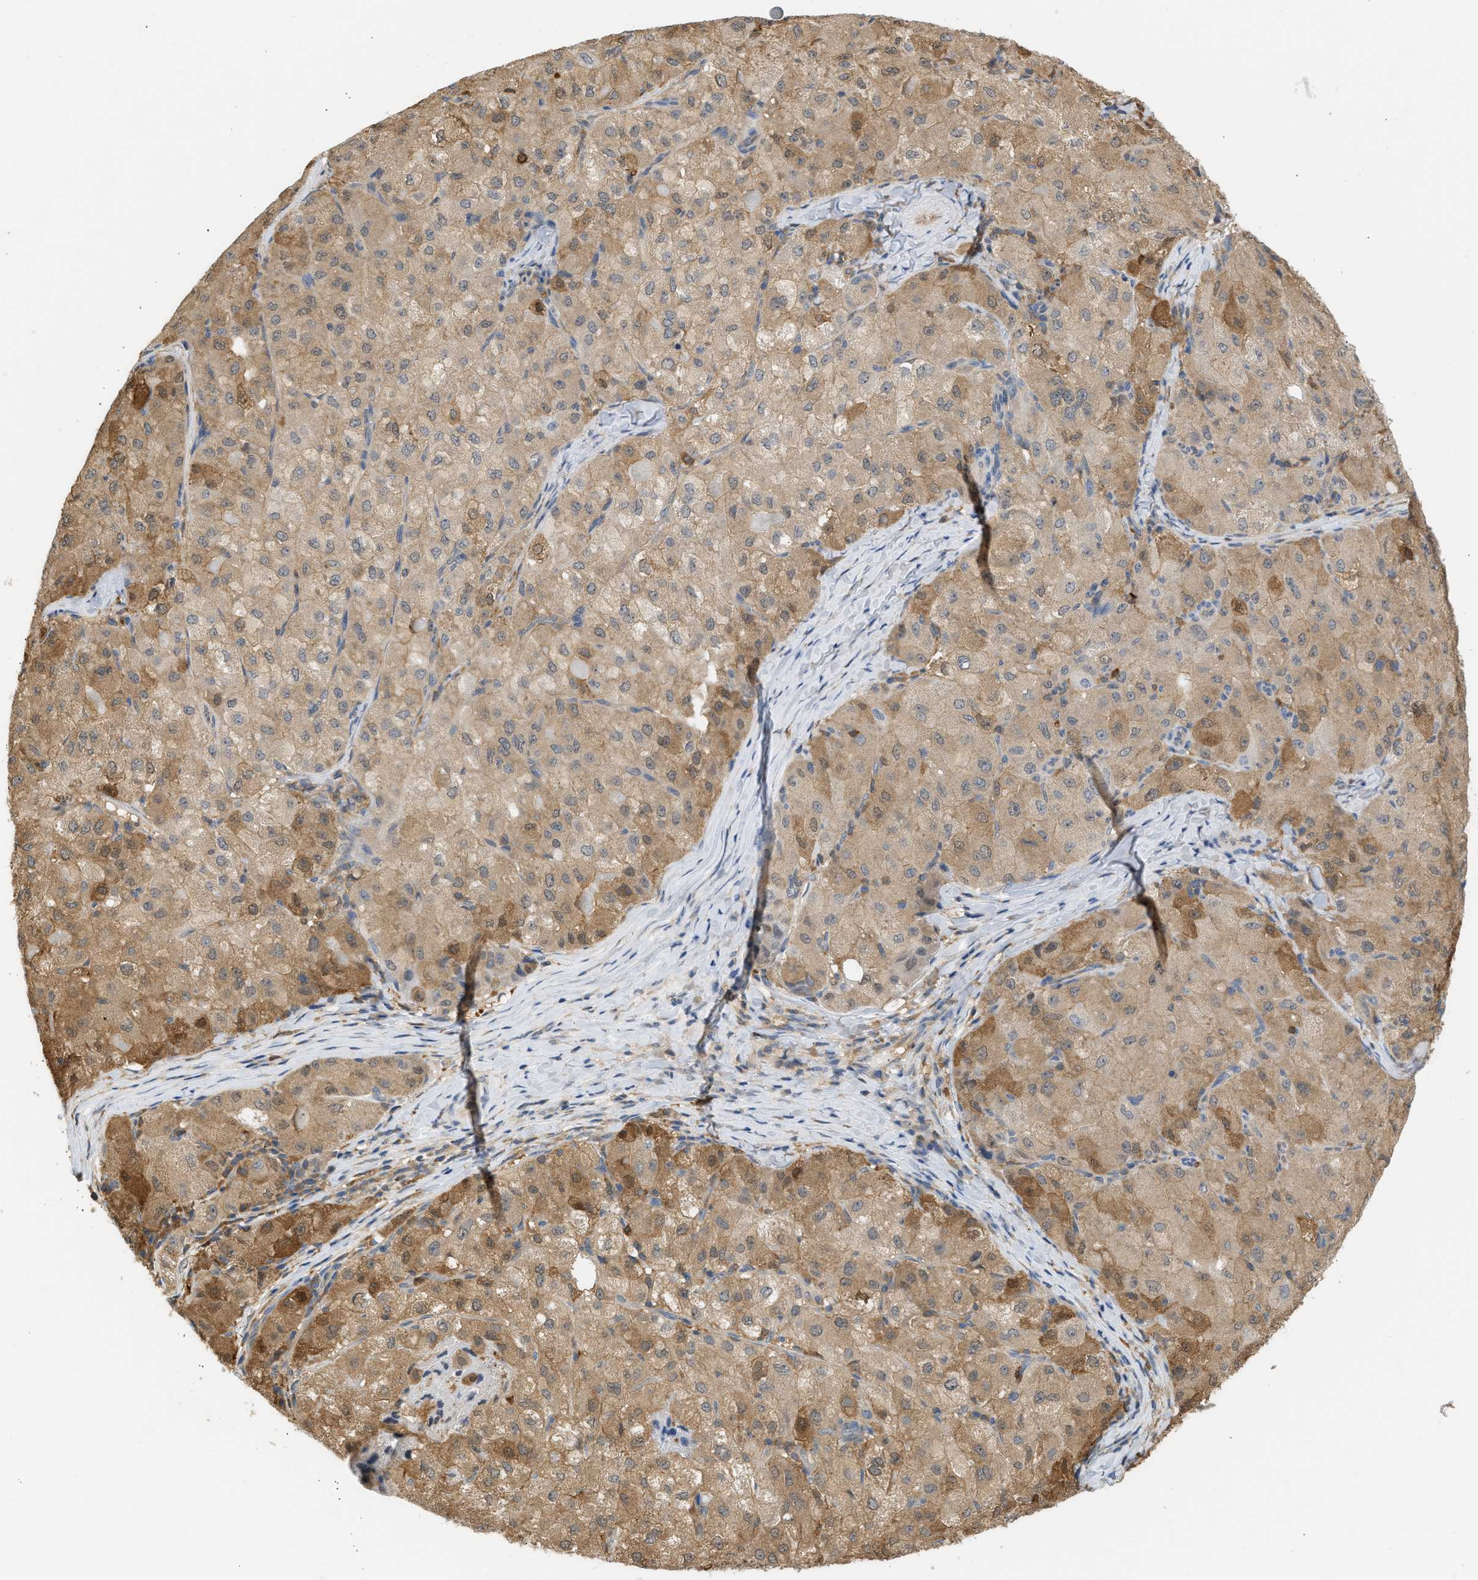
{"staining": {"intensity": "moderate", "quantity": ">75%", "location": "cytoplasmic/membranous"}, "tissue": "liver cancer", "cell_type": "Tumor cells", "image_type": "cancer", "snomed": [{"axis": "morphology", "description": "Carcinoma, Hepatocellular, NOS"}, {"axis": "topography", "description": "Liver"}], "caption": "The image shows staining of hepatocellular carcinoma (liver), revealing moderate cytoplasmic/membranous protein expression (brown color) within tumor cells.", "gene": "ENO1", "patient": {"sex": "male", "age": 80}}